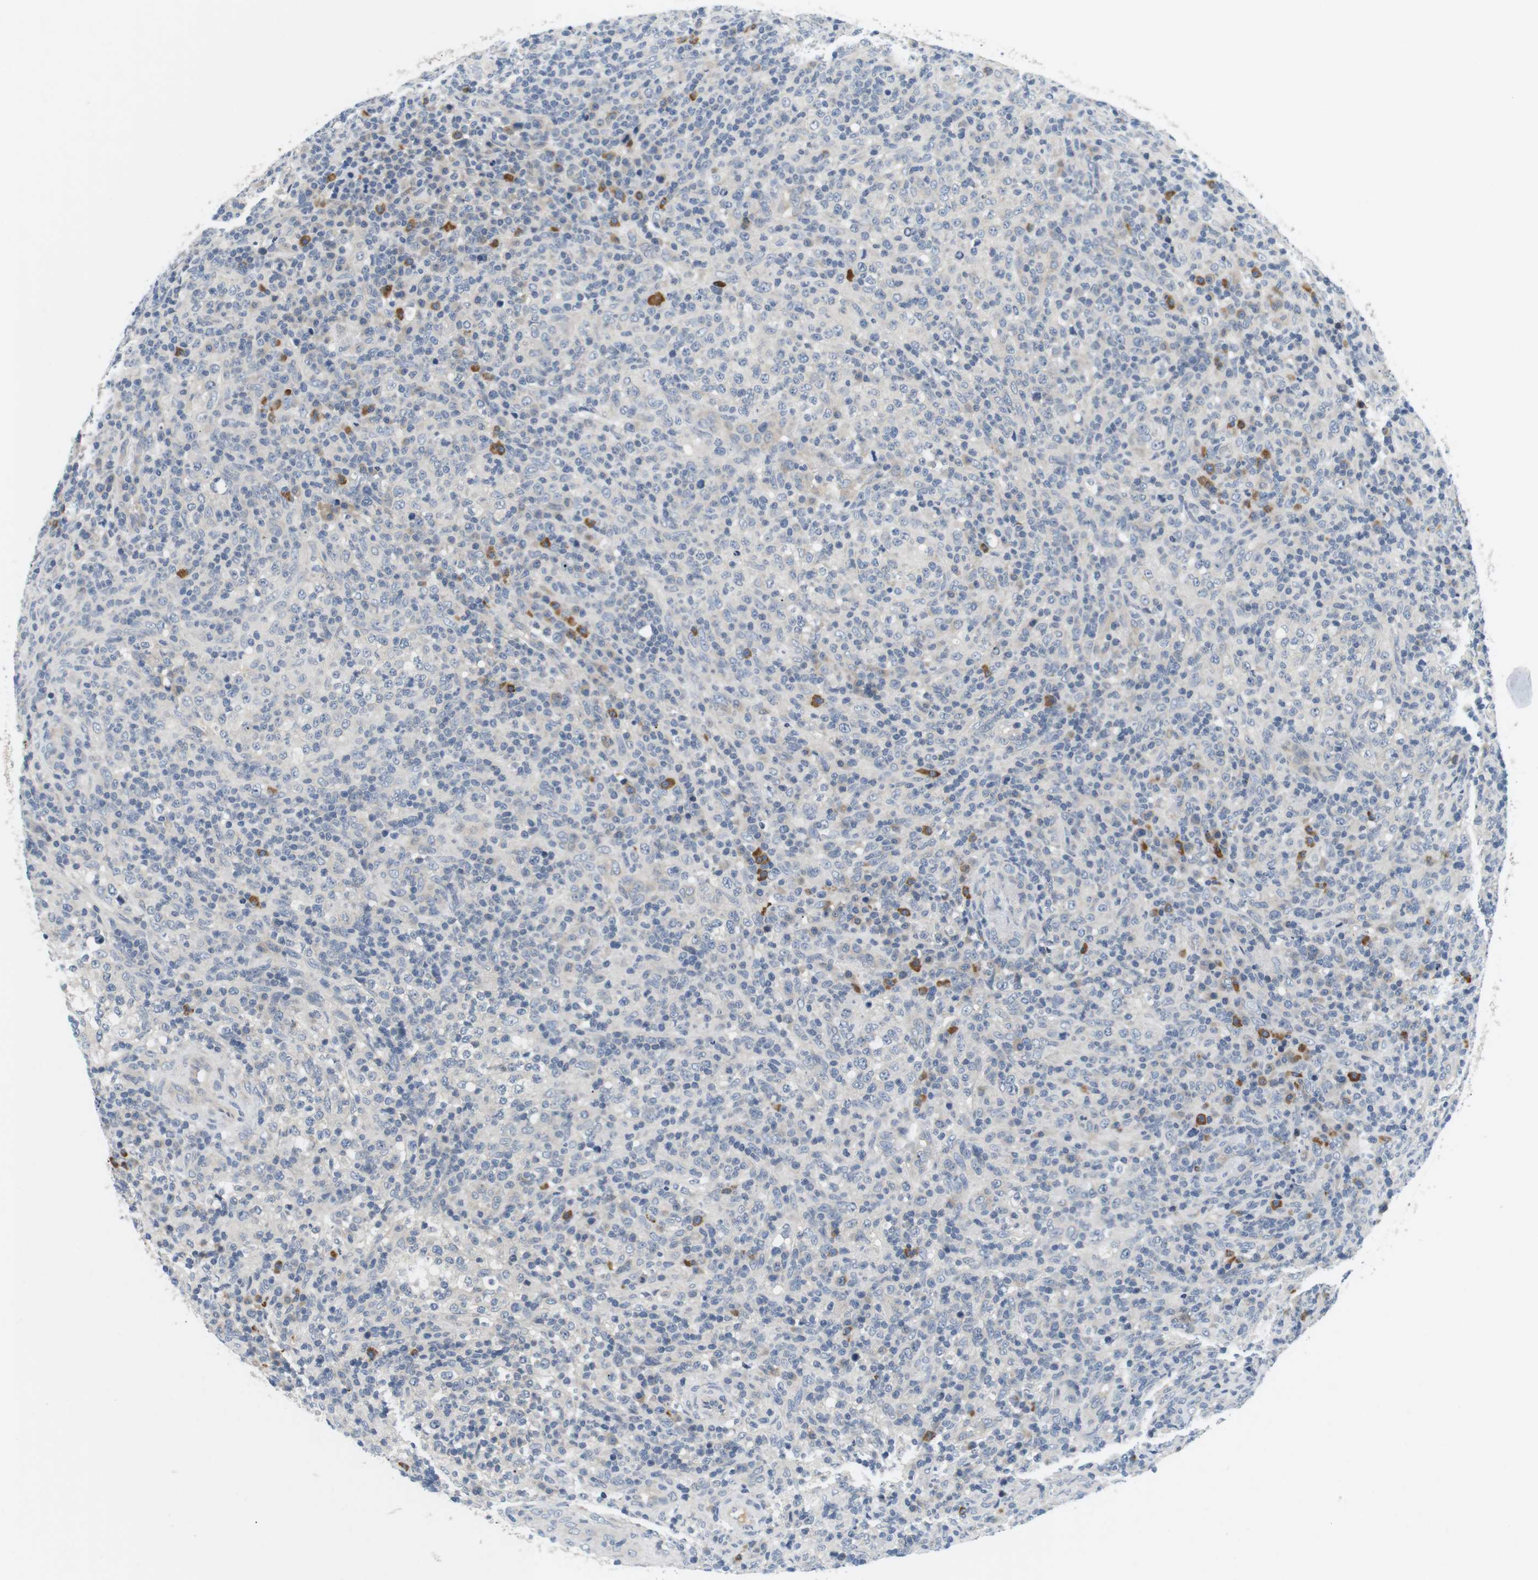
{"staining": {"intensity": "negative", "quantity": "none", "location": "none"}, "tissue": "lymphoma", "cell_type": "Tumor cells", "image_type": "cancer", "snomed": [{"axis": "morphology", "description": "Malignant lymphoma, non-Hodgkin's type, High grade"}, {"axis": "topography", "description": "Lymph node"}], "caption": "IHC histopathology image of human malignant lymphoma, non-Hodgkin's type (high-grade) stained for a protein (brown), which demonstrates no staining in tumor cells. Nuclei are stained in blue.", "gene": "EVA1C", "patient": {"sex": "female", "age": 76}}